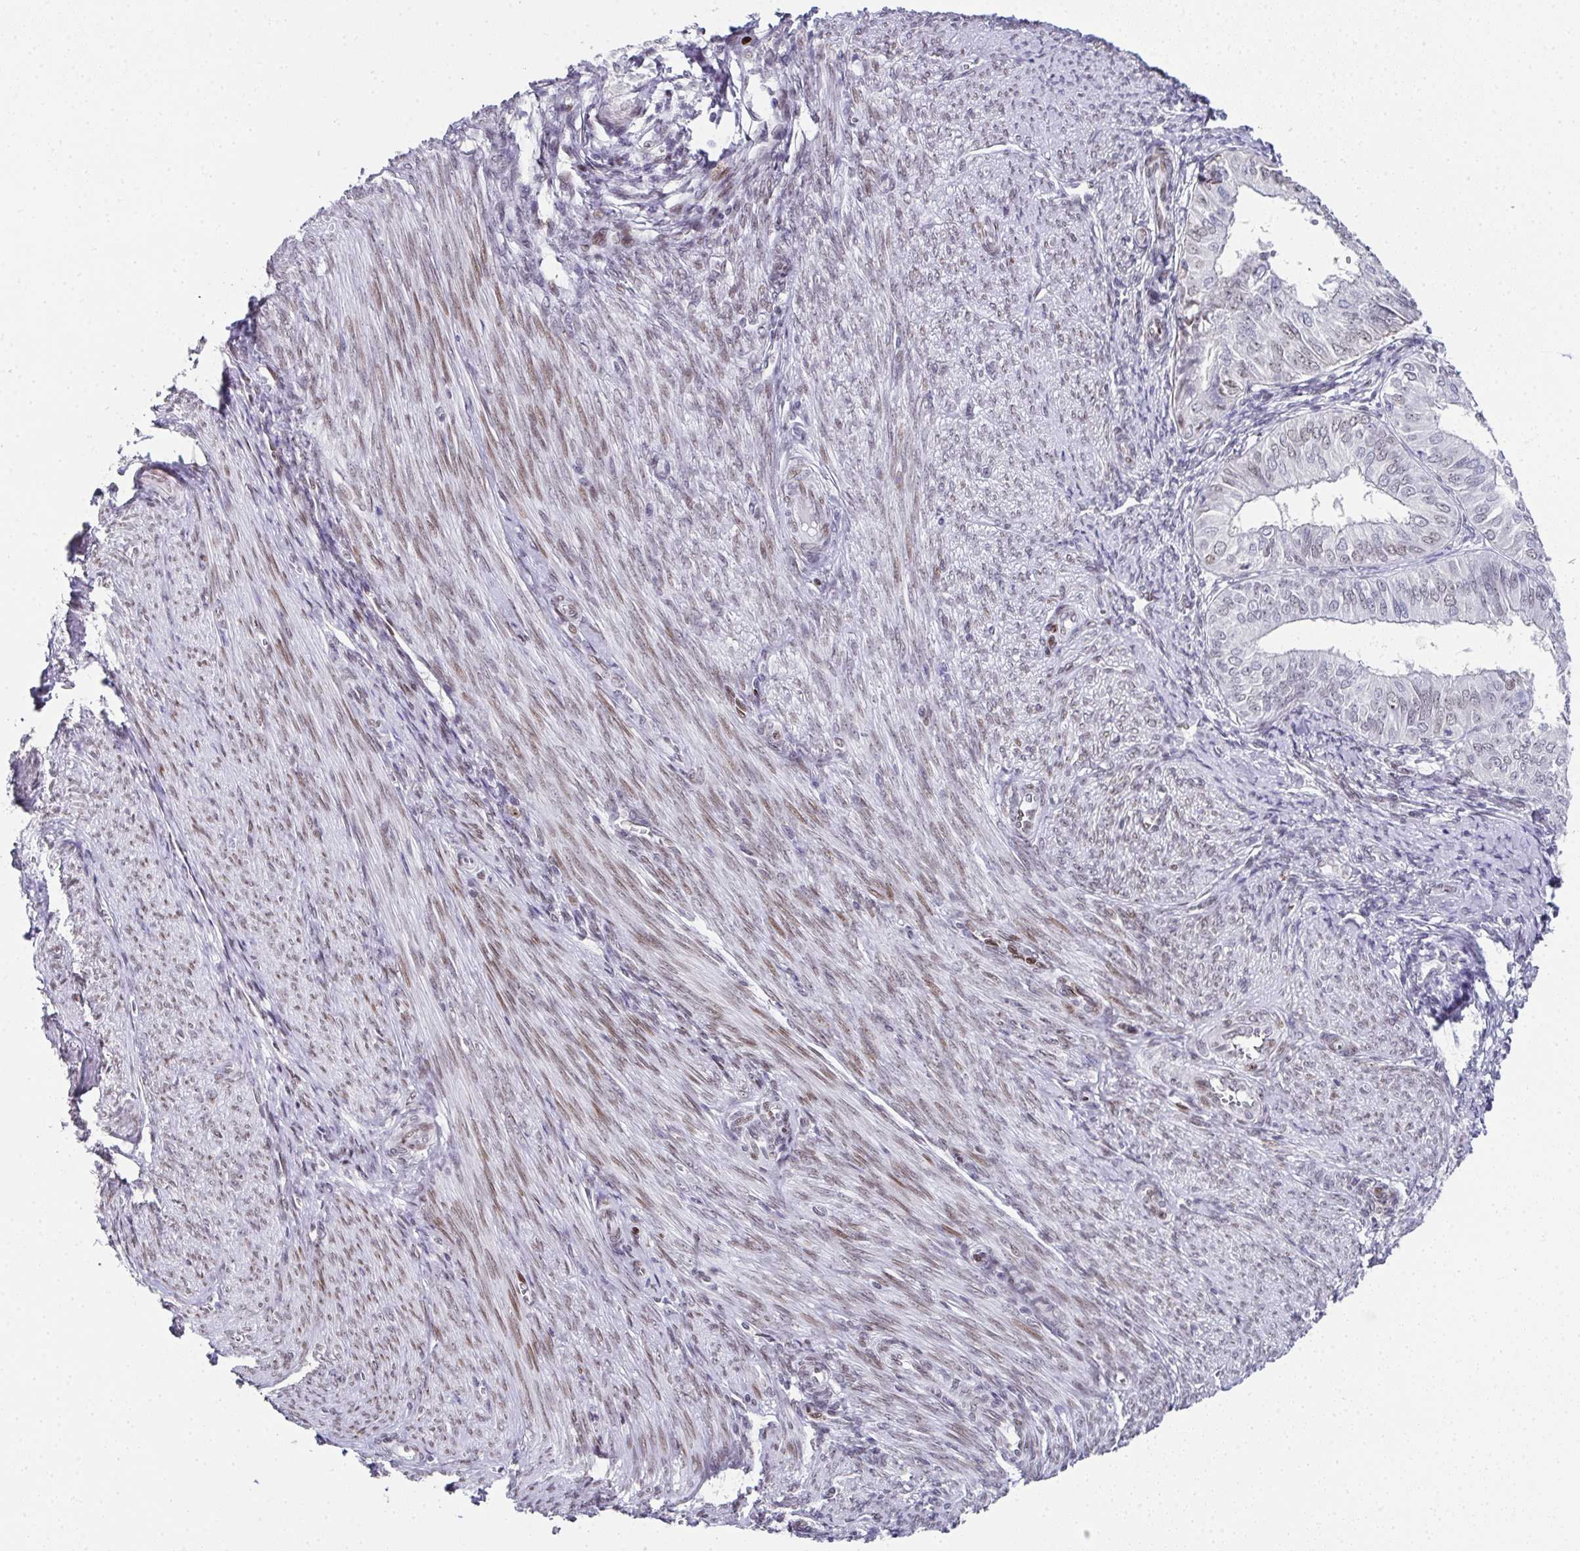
{"staining": {"intensity": "weak", "quantity": "25%-75%", "location": "nuclear"}, "tissue": "endometrial cancer", "cell_type": "Tumor cells", "image_type": "cancer", "snomed": [{"axis": "morphology", "description": "Adenocarcinoma, NOS"}, {"axis": "topography", "description": "Endometrium"}], "caption": "Weak nuclear expression for a protein is identified in approximately 25%-75% of tumor cells of endometrial adenocarcinoma using immunohistochemistry.", "gene": "RB1", "patient": {"sex": "female", "age": 58}}